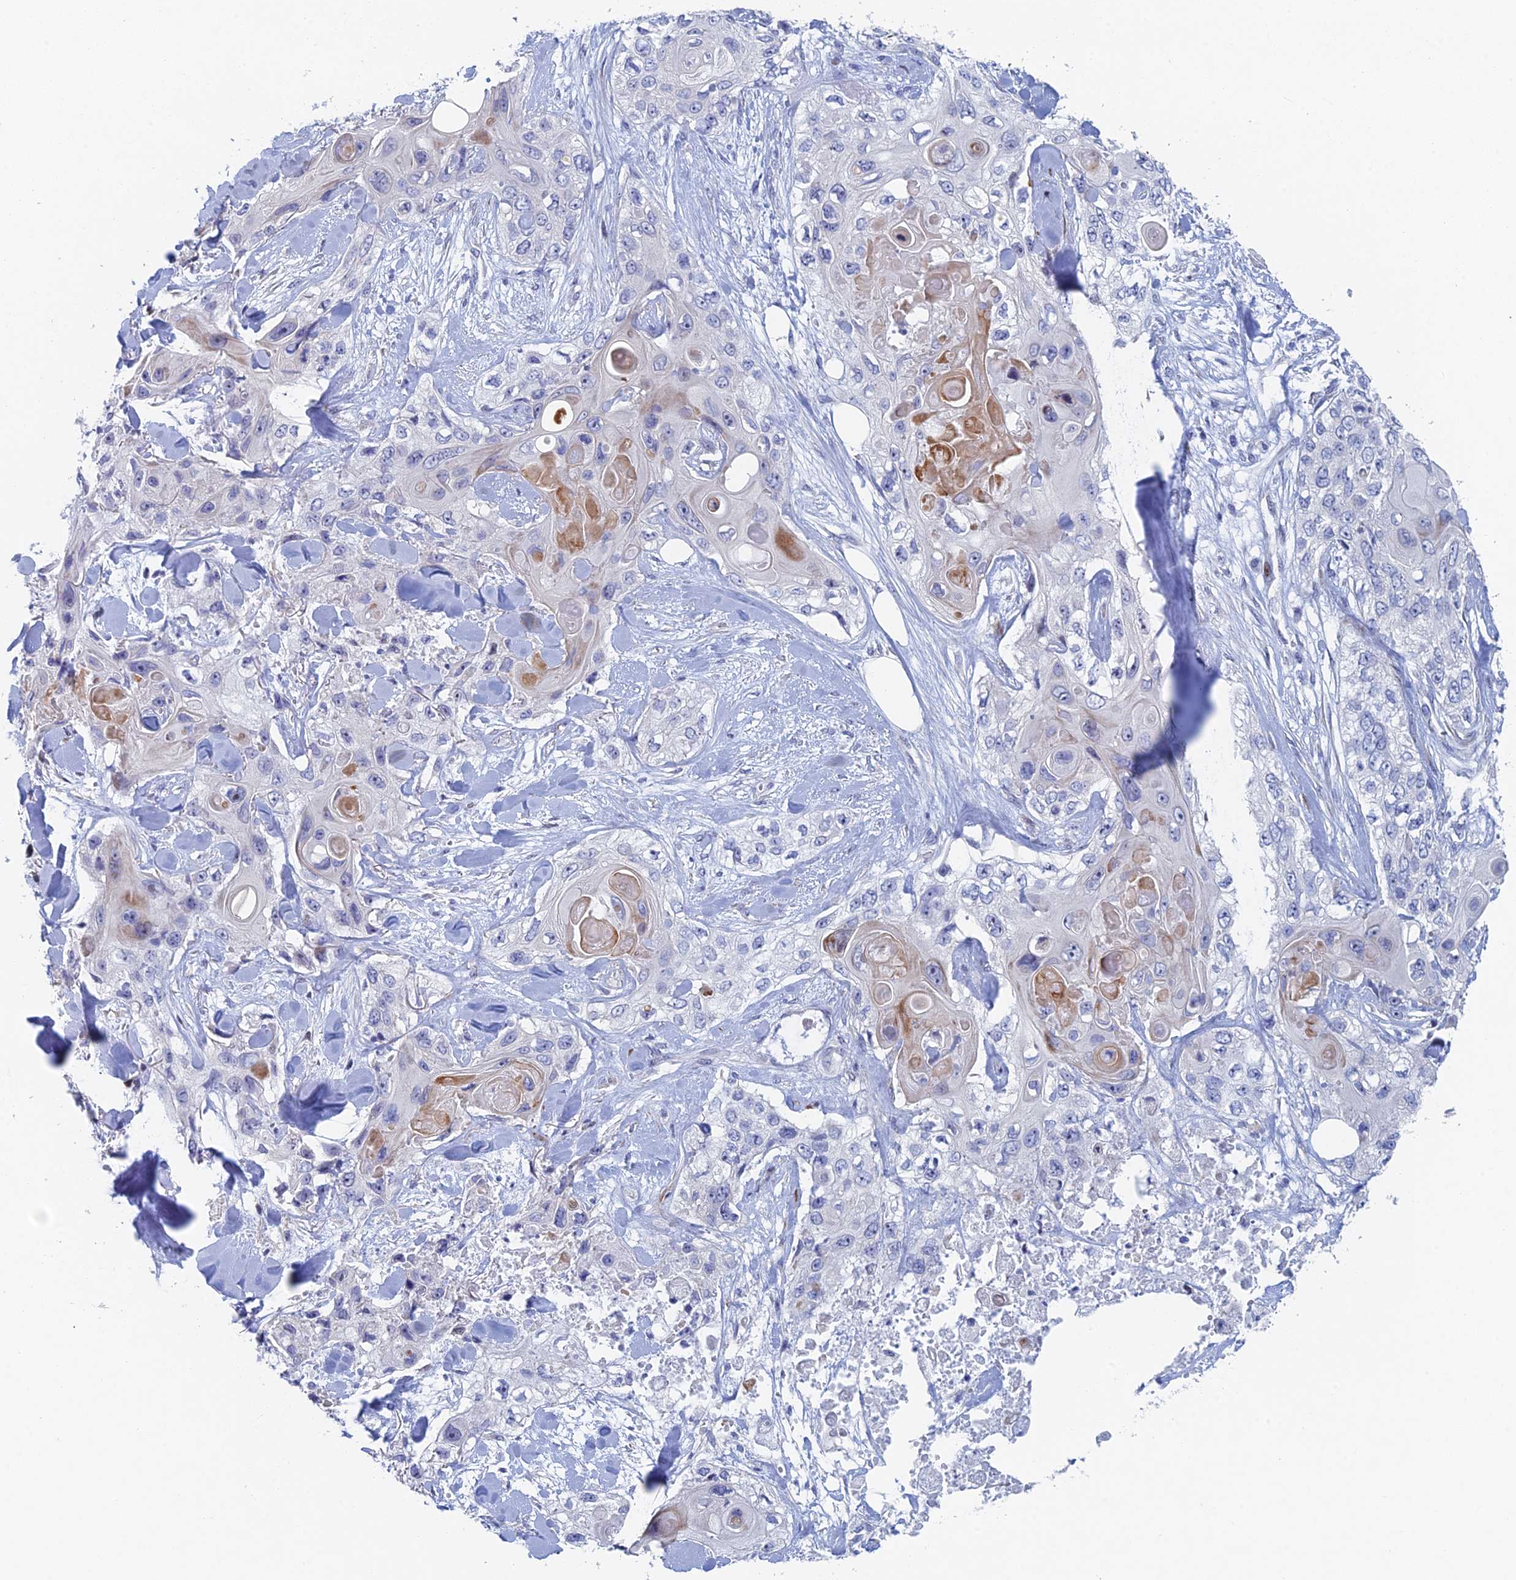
{"staining": {"intensity": "weak", "quantity": "<25%", "location": "cytoplasmic/membranous"}, "tissue": "skin cancer", "cell_type": "Tumor cells", "image_type": "cancer", "snomed": [{"axis": "morphology", "description": "Normal tissue, NOS"}, {"axis": "morphology", "description": "Squamous cell carcinoma, NOS"}, {"axis": "topography", "description": "Skin"}], "caption": "An image of skin cancer (squamous cell carcinoma) stained for a protein exhibits no brown staining in tumor cells.", "gene": "DRGX", "patient": {"sex": "male", "age": 72}}